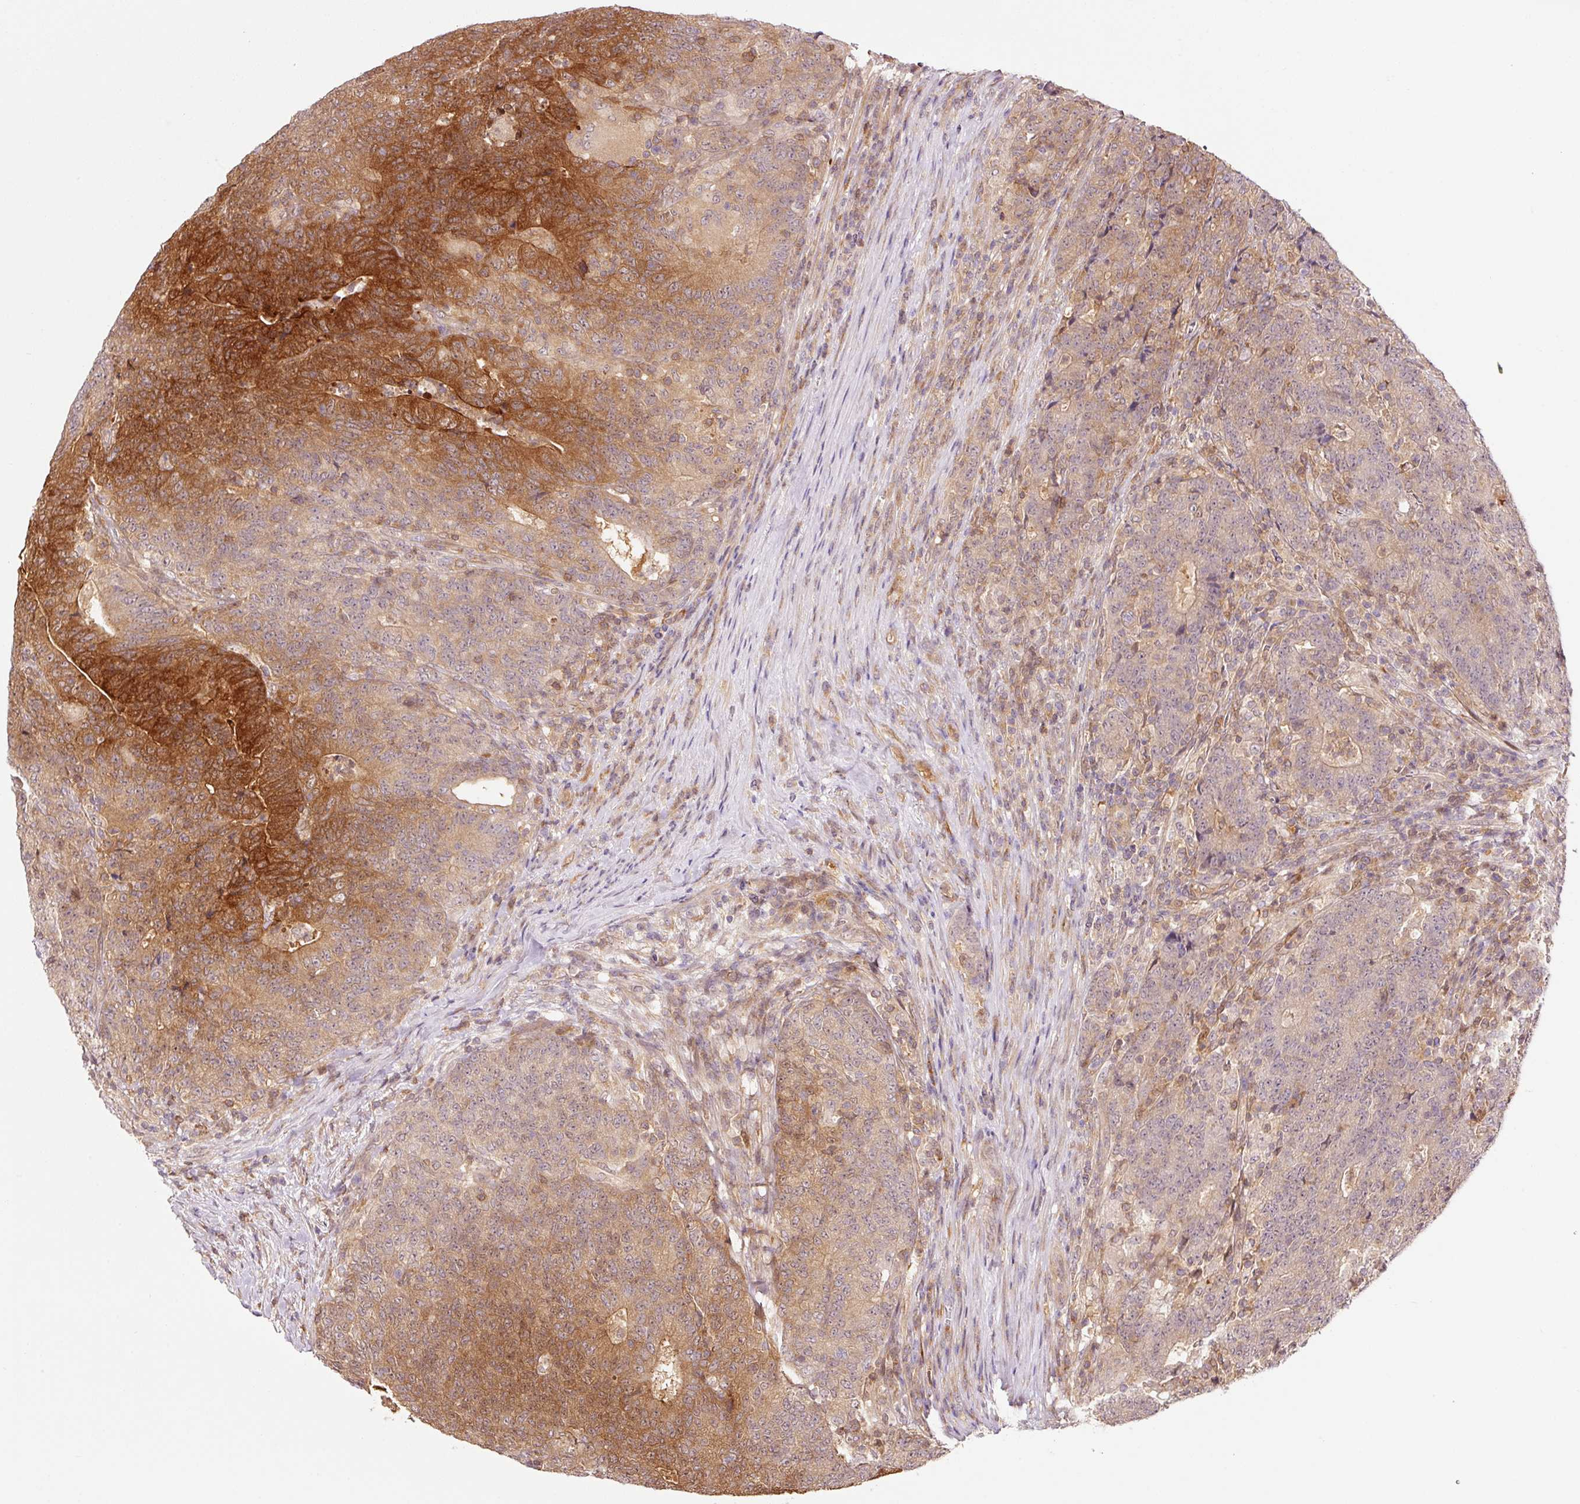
{"staining": {"intensity": "strong", "quantity": "25%-75%", "location": "cytoplasmic/membranous,nuclear"}, "tissue": "colorectal cancer", "cell_type": "Tumor cells", "image_type": "cancer", "snomed": [{"axis": "morphology", "description": "Adenocarcinoma, NOS"}, {"axis": "topography", "description": "Colon"}], "caption": "An immunohistochemistry micrograph of neoplastic tissue is shown. Protein staining in brown labels strong cytoplasmic/membranous and nuclear positivity in colorectal cancer within tumor cells.", "gene": "FBXL14", "patient": {"sex": "female", "age": 75}}